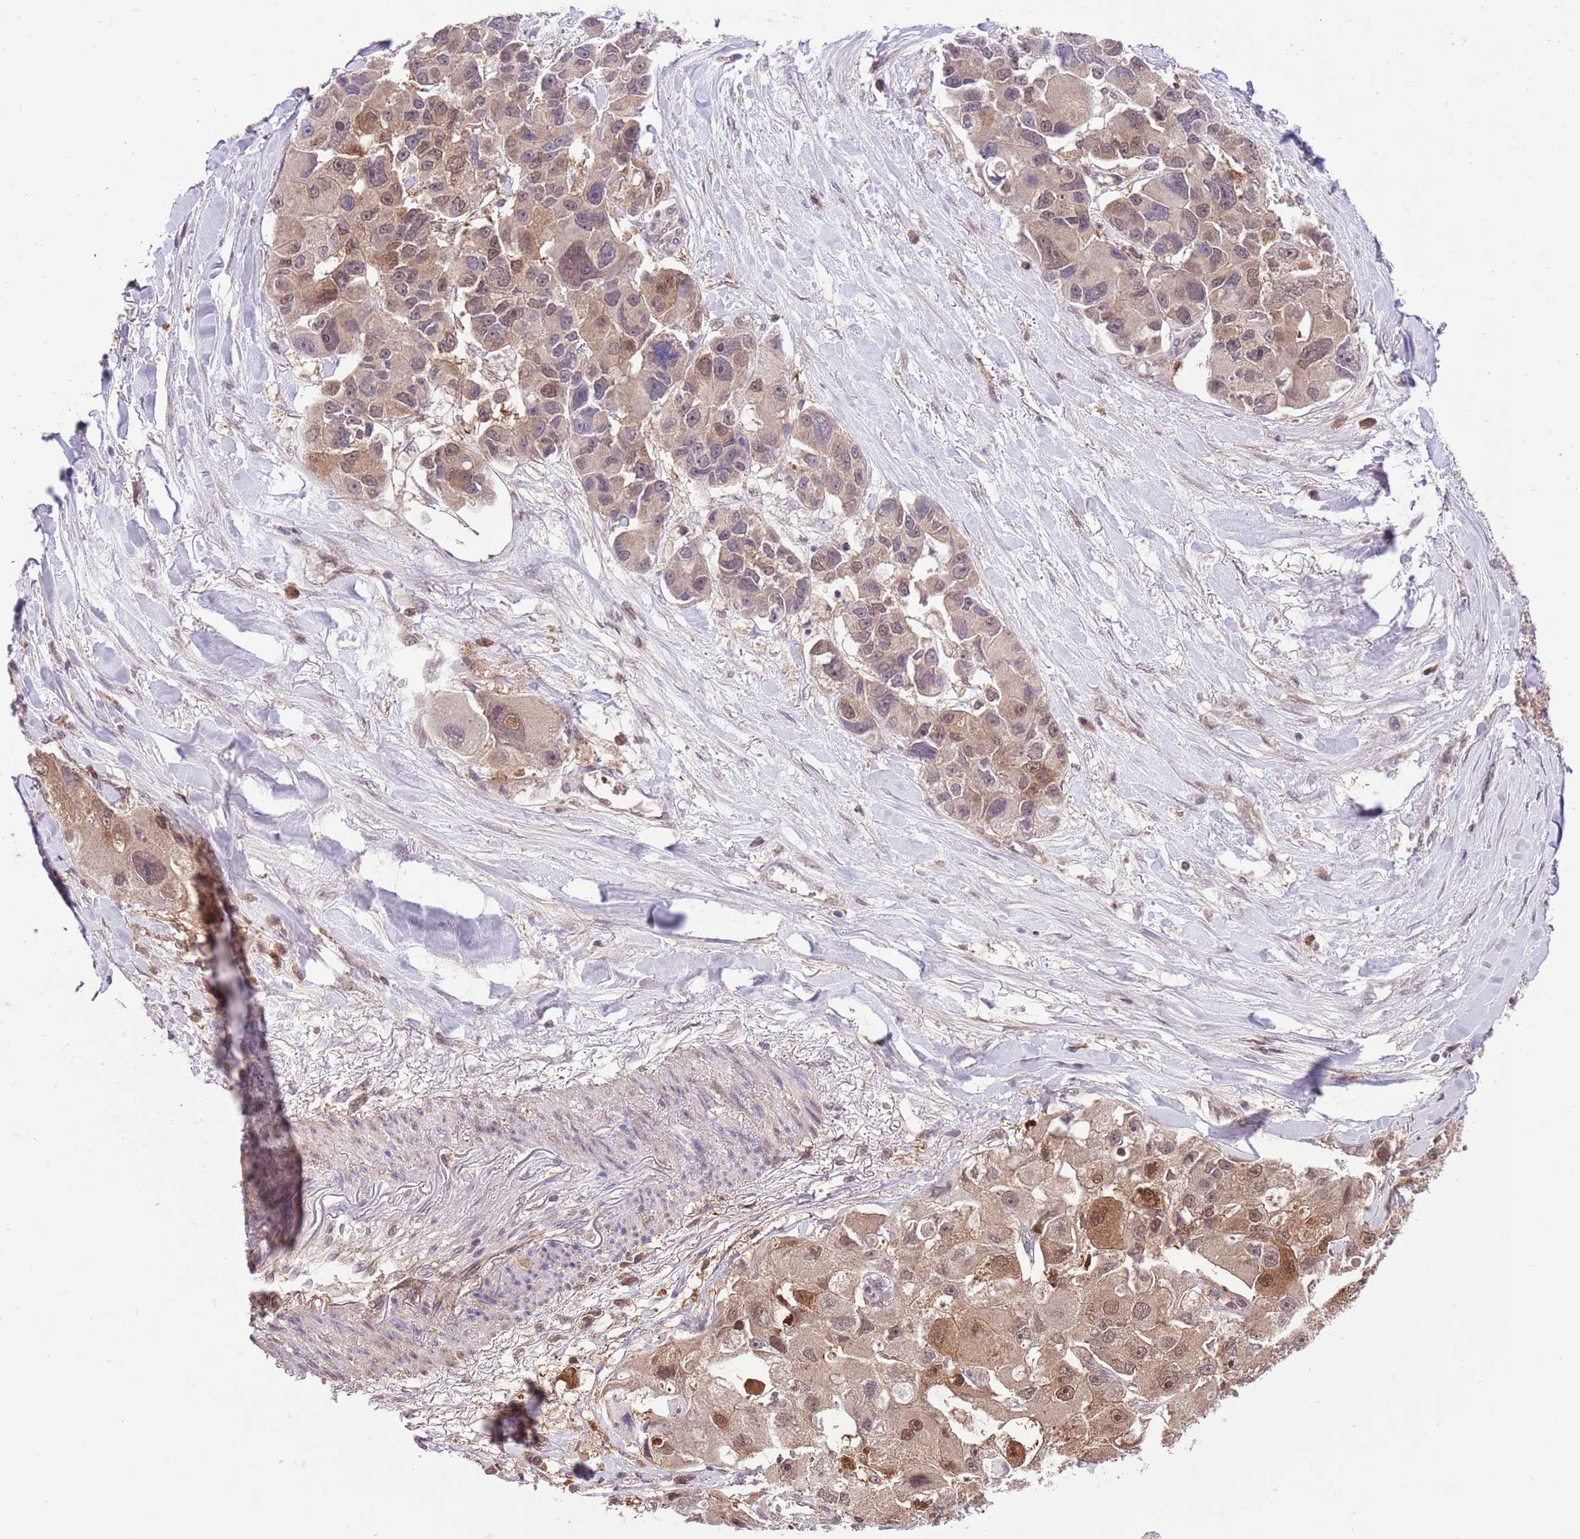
{"staining": {"intensity": "moderate", "quantity": ">75%", "location": "cytoplasmic/membranous,nuclear"}, "tissue": "lung cancer", "cell_type": "Tumor cells", "image_type": "cancer", "snomed": [{"axis": "morphology", "description": "Adenocarcinoma, NOS"}, {"axis": "topography", "description": "Lung"}], "caption": "Moderate cytoplasmic/membranous and nuclear protein staining is present in about >75% of tumor cells in lung adenocarcinoma. (DAB IHC, brown staining for protein, blue staining for nuclei).", "gene": "HDHD2", "patient": {"sex": "female", "age": 54}}